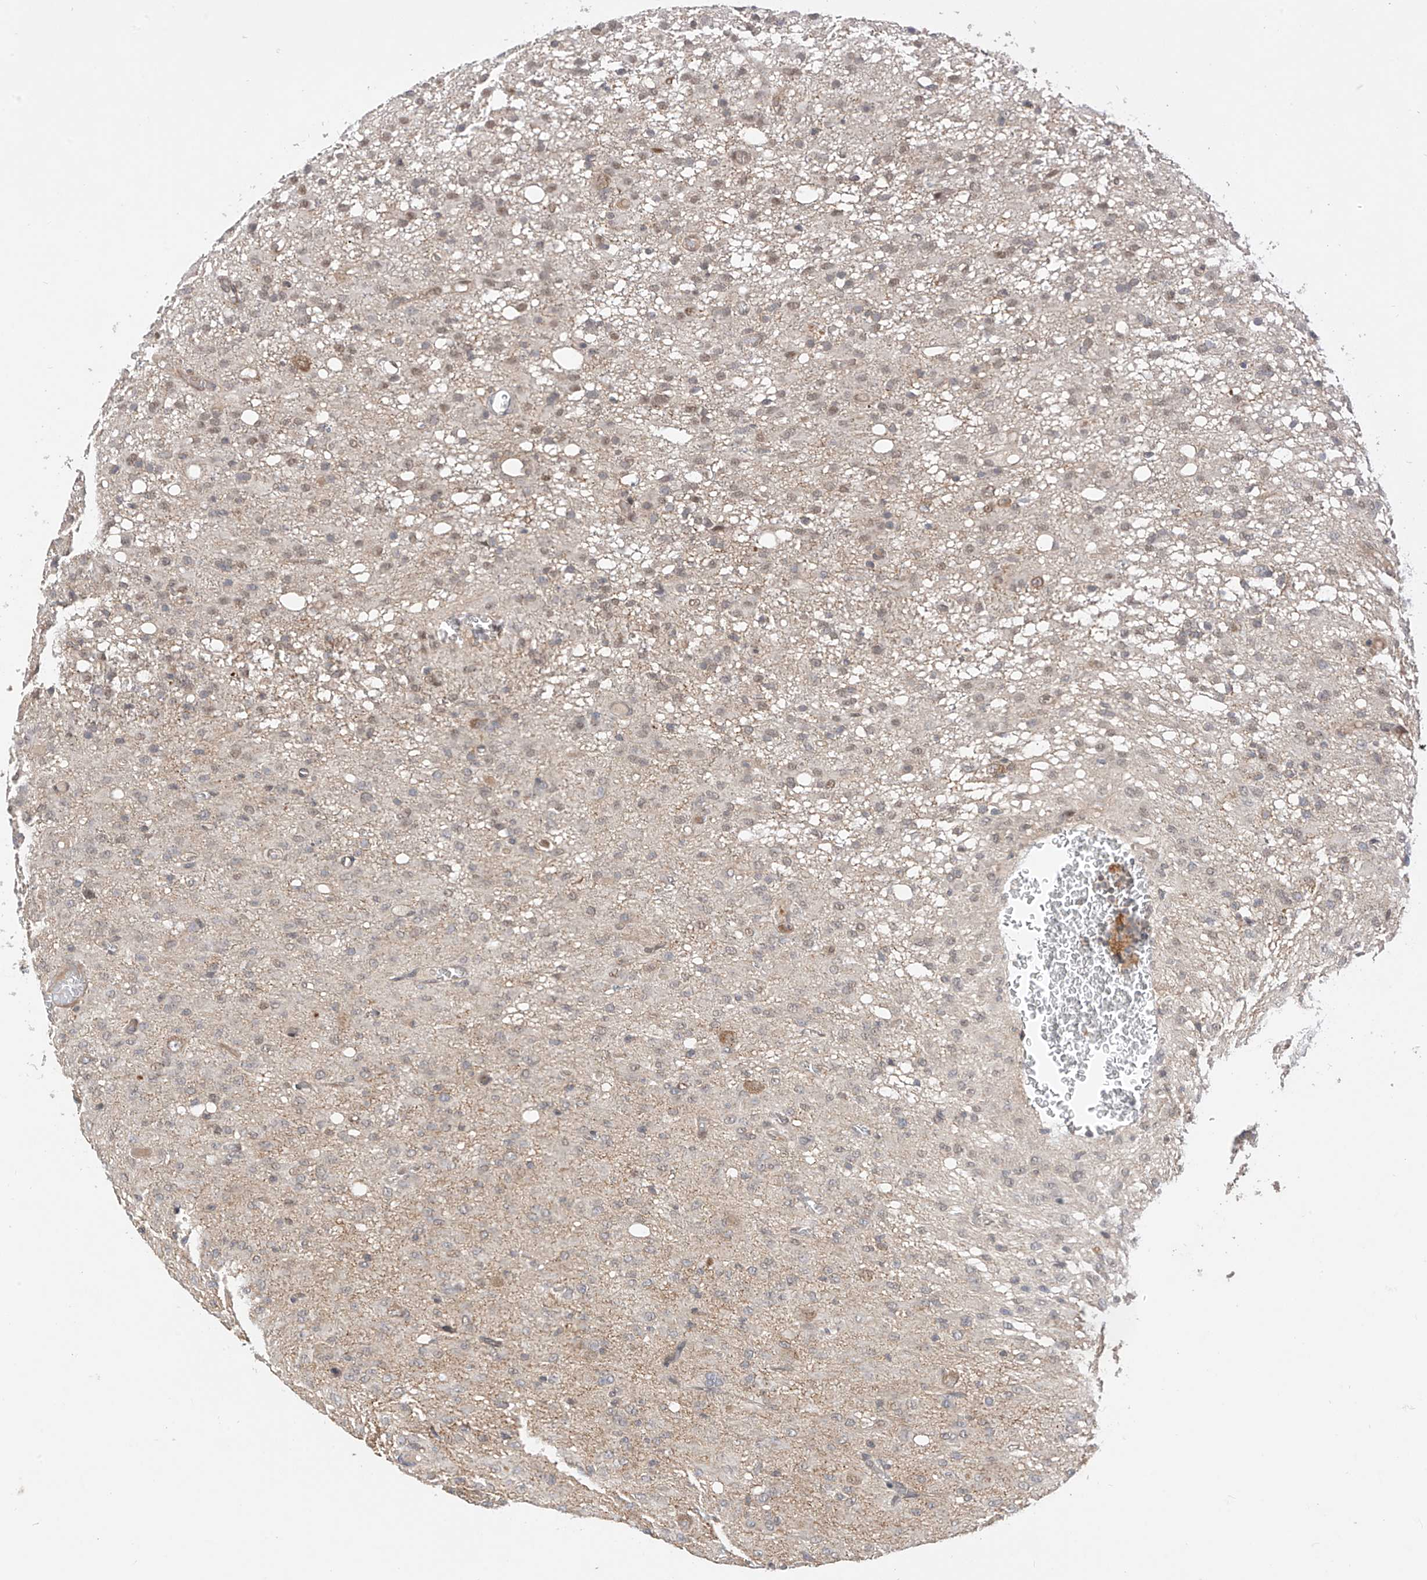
{"staining": {"intensity": "negative", "quantity": "none", "location": "none"}, "tissue": "glioma", "cell_type": "Tumor cells", "image_type": "cancer", "snomed": [{"axis": "morphology", "description": "Glioma, malignant, High grade"}, {"axis": "topography", "description": "Brain"}], "caption": "A high-resolution image shows immunohistochemistry (IHC) staining of high-grade glioma (malignant), which exhibits no significant staining in tumor cells.", "gene": "MRTFA", "patient": {"sex": "female", "age": 59}}